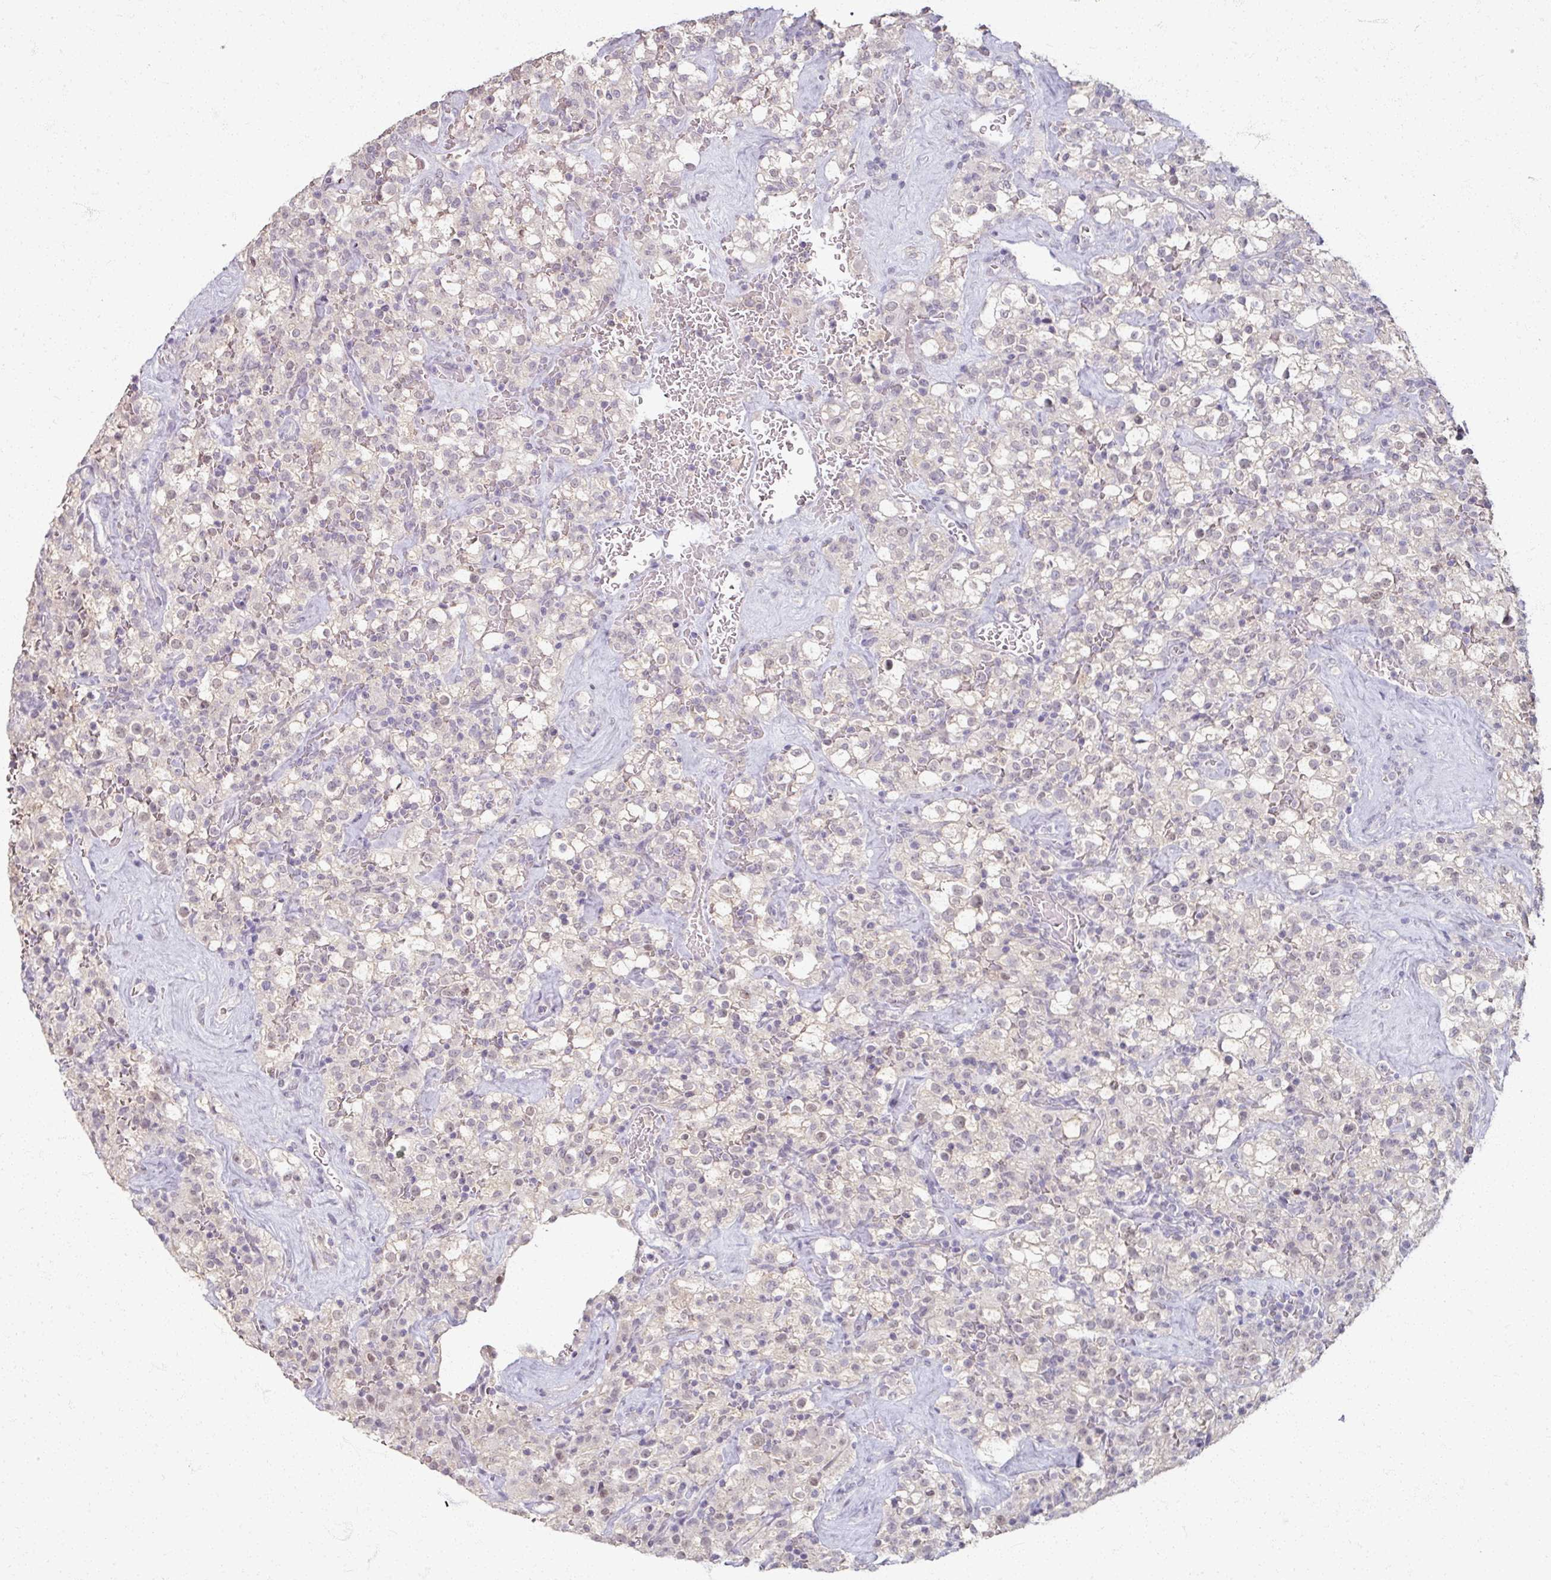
{"staining": {"intensity": "negative", "quantity": "none", "location": "none"}, "tissue": "renal cancer", "cell_type": "Tumor cells", "image_type": "cancer", "snomed": [{"axis": "morphology", "description": "Adenocarcinoma, NOS"}, {"axis": "topography", "description": "Kidney"}], "caption": "Tumor cells show no significant protein expression in adenocarcinoma (renal). (Brightfield microscopy of DAB (3,3'-diaminobenzidine) immunohistochemistry (IHC) at high magnification).", "gene": "SOX11", "patient": {"sex": "female", "age": 74}}